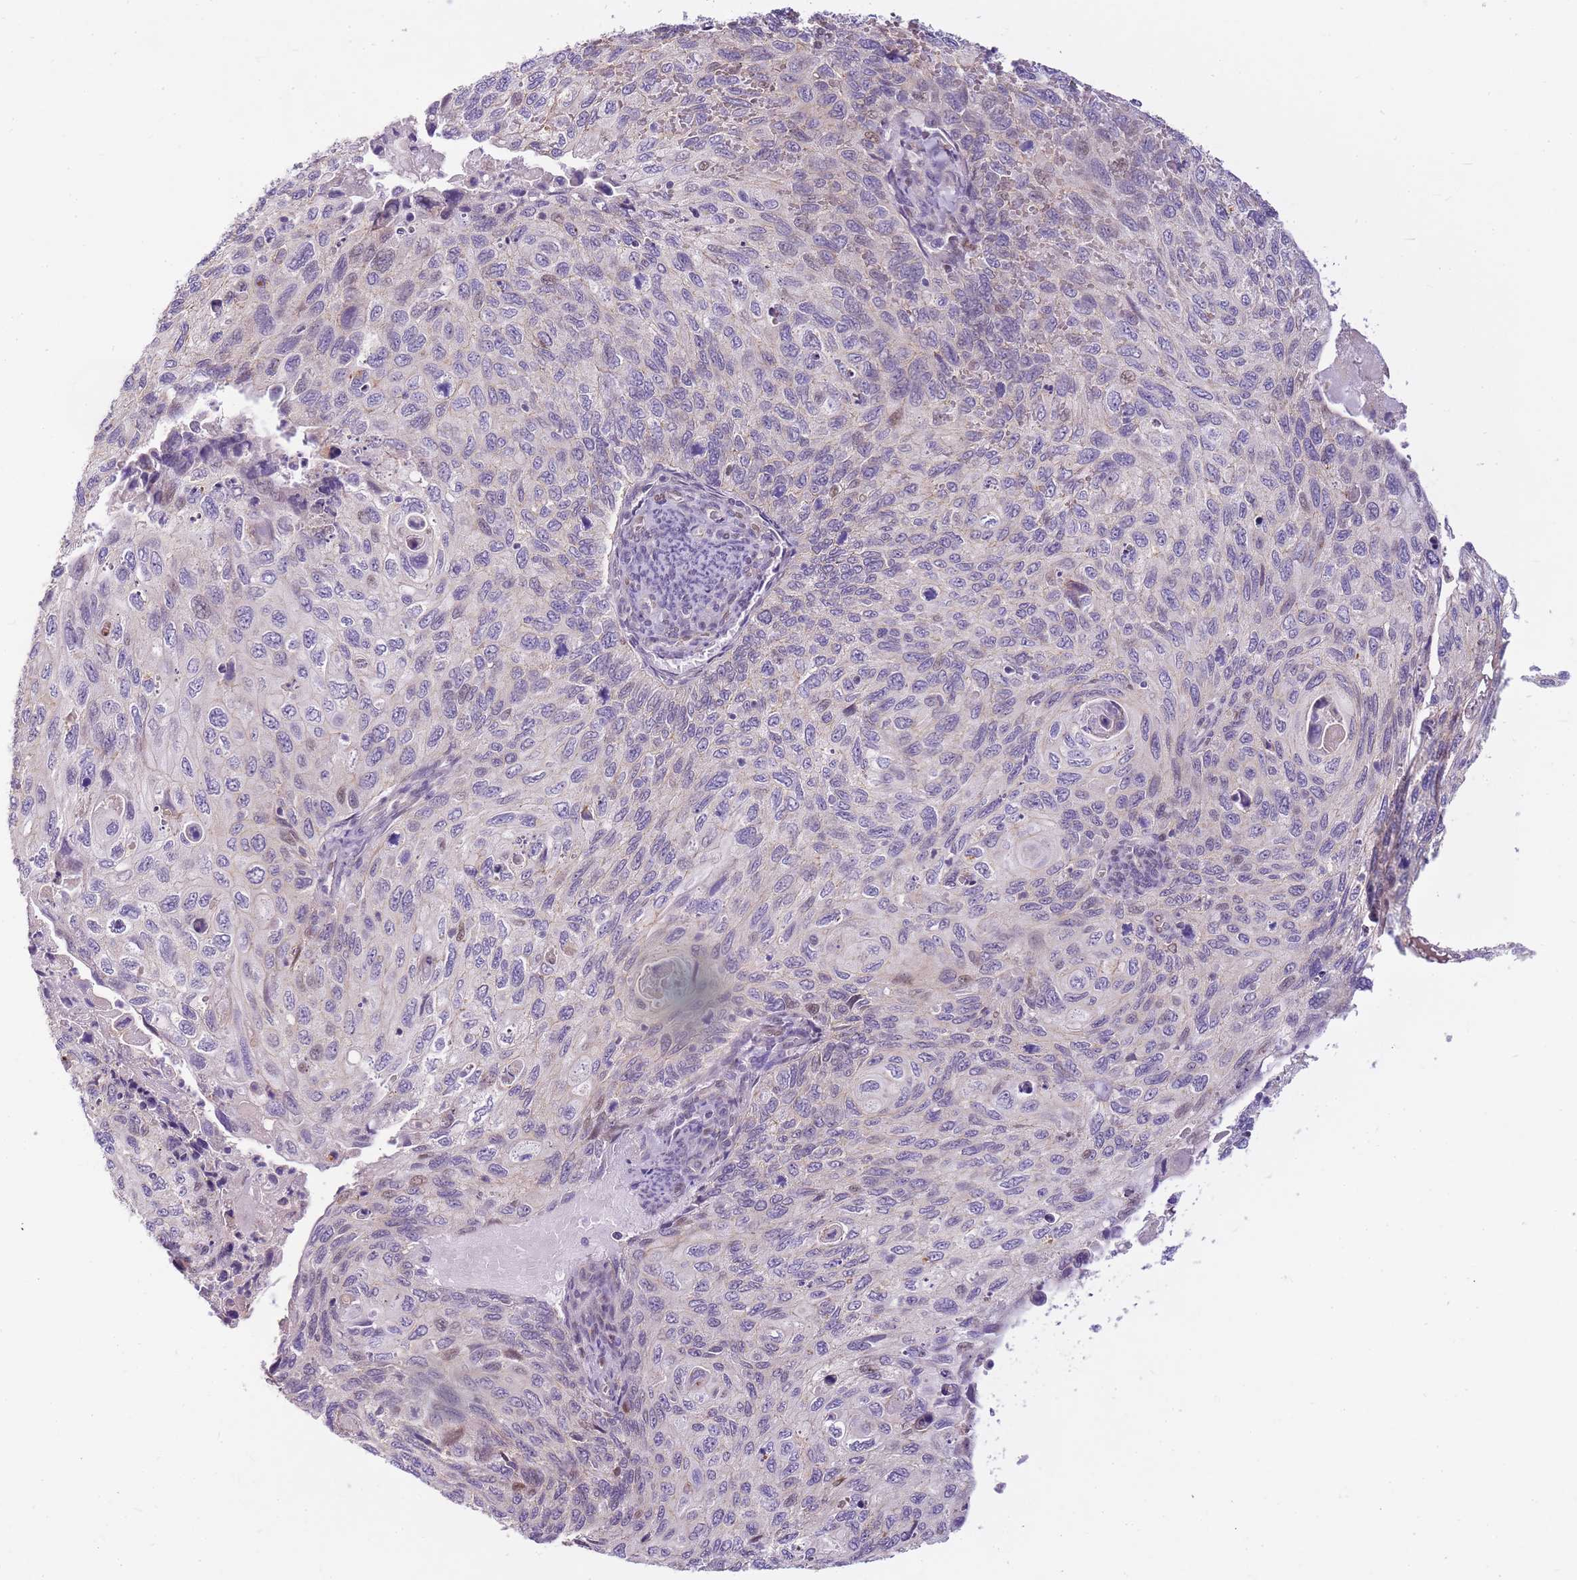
{"staining": {"intensity": "weak", "quantity": "<25%", "location": "cytoplasmic/membranous,nuclear"}, "tissue": "cervical cancer", "cell_type": "Tumor cells", "image_type": "cancer", "snomed": [{"axis": "morphology", "description": "Squamous cell carcinoma, NOS"}, {"axis": "topography", "description": "Cervix"}], "caption": "Tumor cells are negative for protein expression in human cervical cancer. The staining is performed using DAB (3,3'-diaminobenzidine) brown chromogen with nuclei counter-stained in using hematoxylin.", "gene": "CLBA1", "patient": {"sex": "female", "age": 70}}